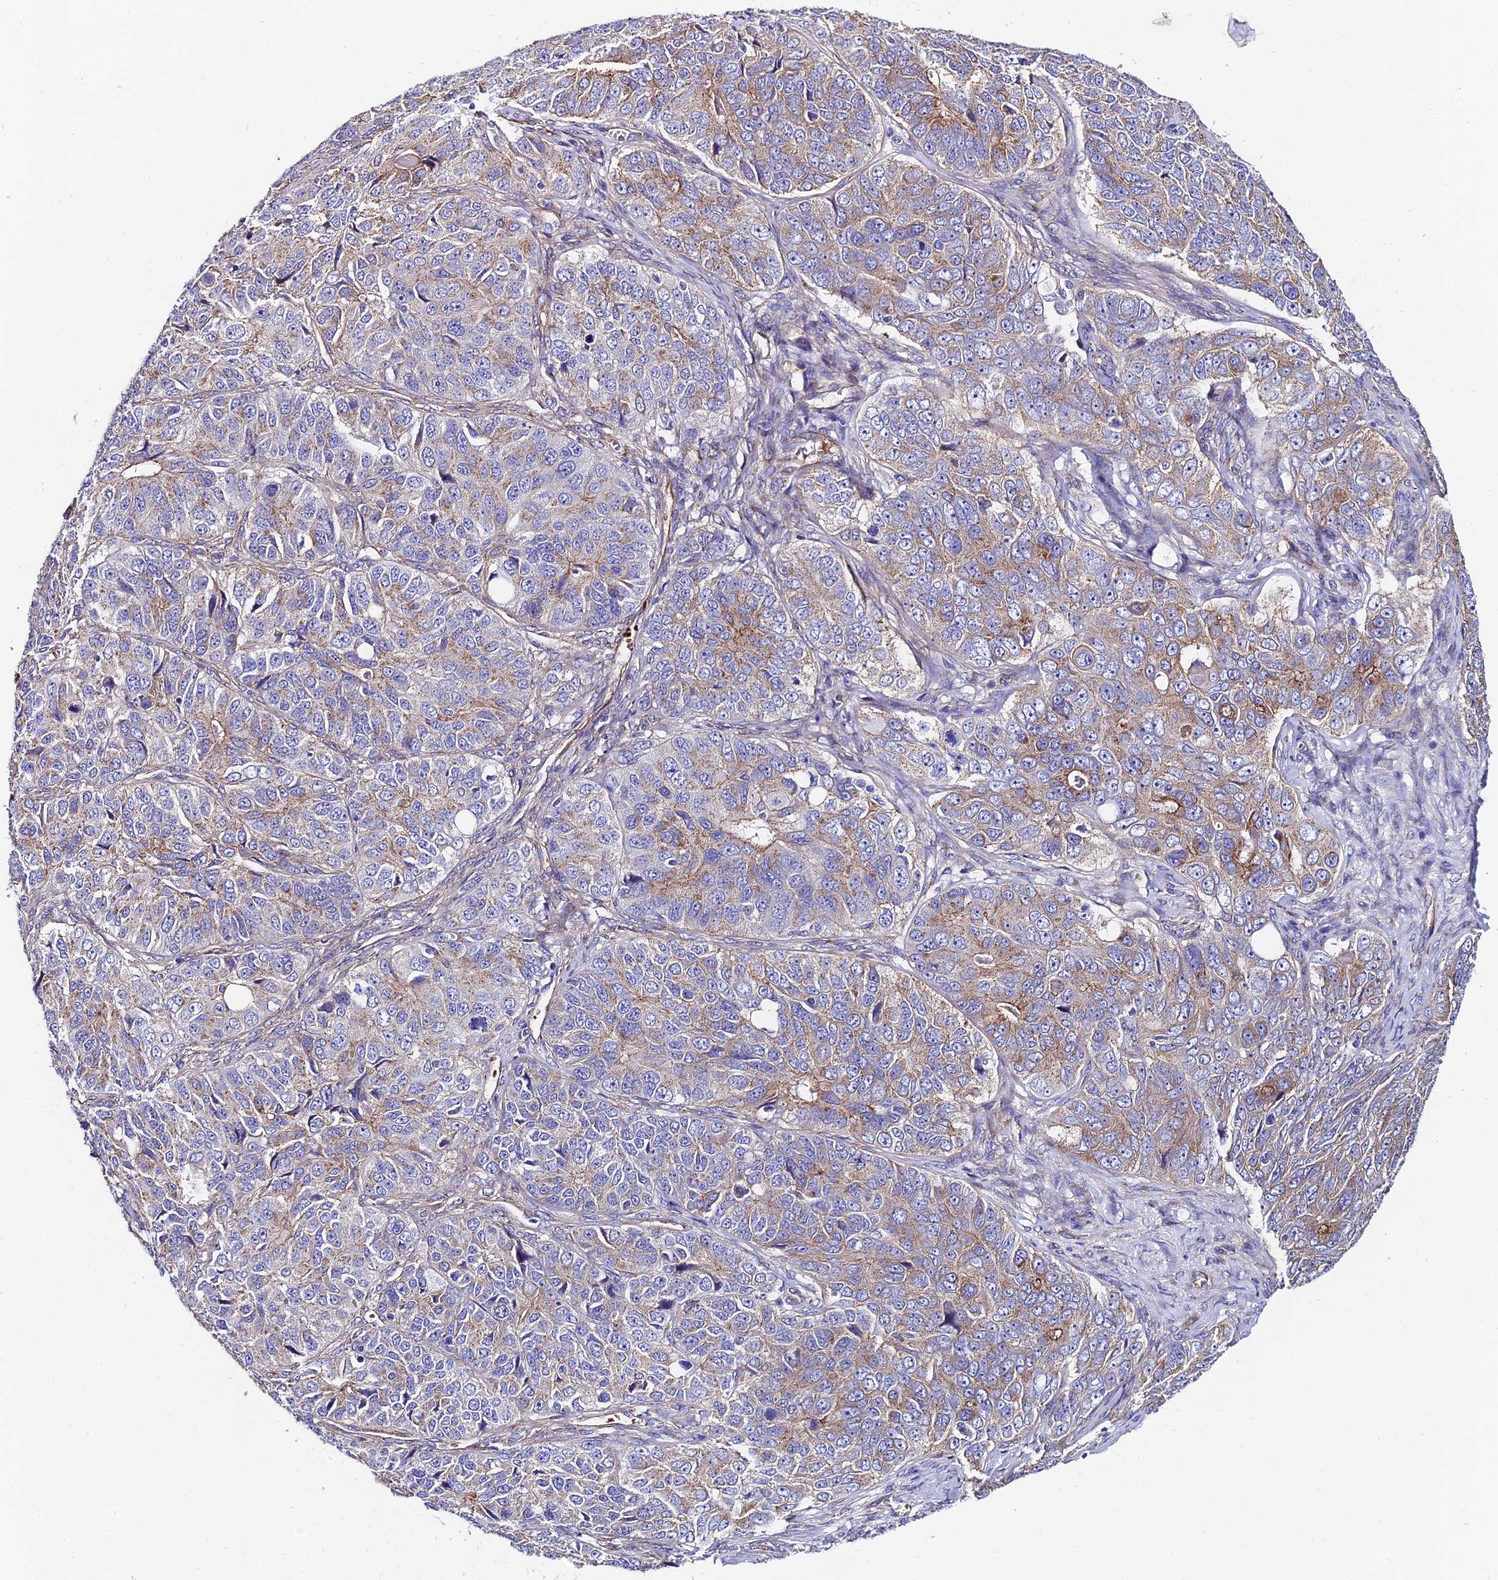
{"staining": {"intensity": "moderate", "quantity": "25%-75%", "location": "cytoplasmic/membranous"}, "tissue": "ovarian cancer", "cell_type": "Tumor cells", "image_type": "cancer", "snomed": [{"axis": "morphology", "description": "Carcinoma, endometroid"}, {"axis": "topography", "description": "Ovary"}], "caption": "Human ovarian cancer (endometroid carcinoma) stained for a protein (brown) displays moderate cytoplasmic/membranous positive staining in approximately 25%-75% of tumor cells.", "gene": "ADGRF3", "patient": {"sex": "female", "age": 51}}